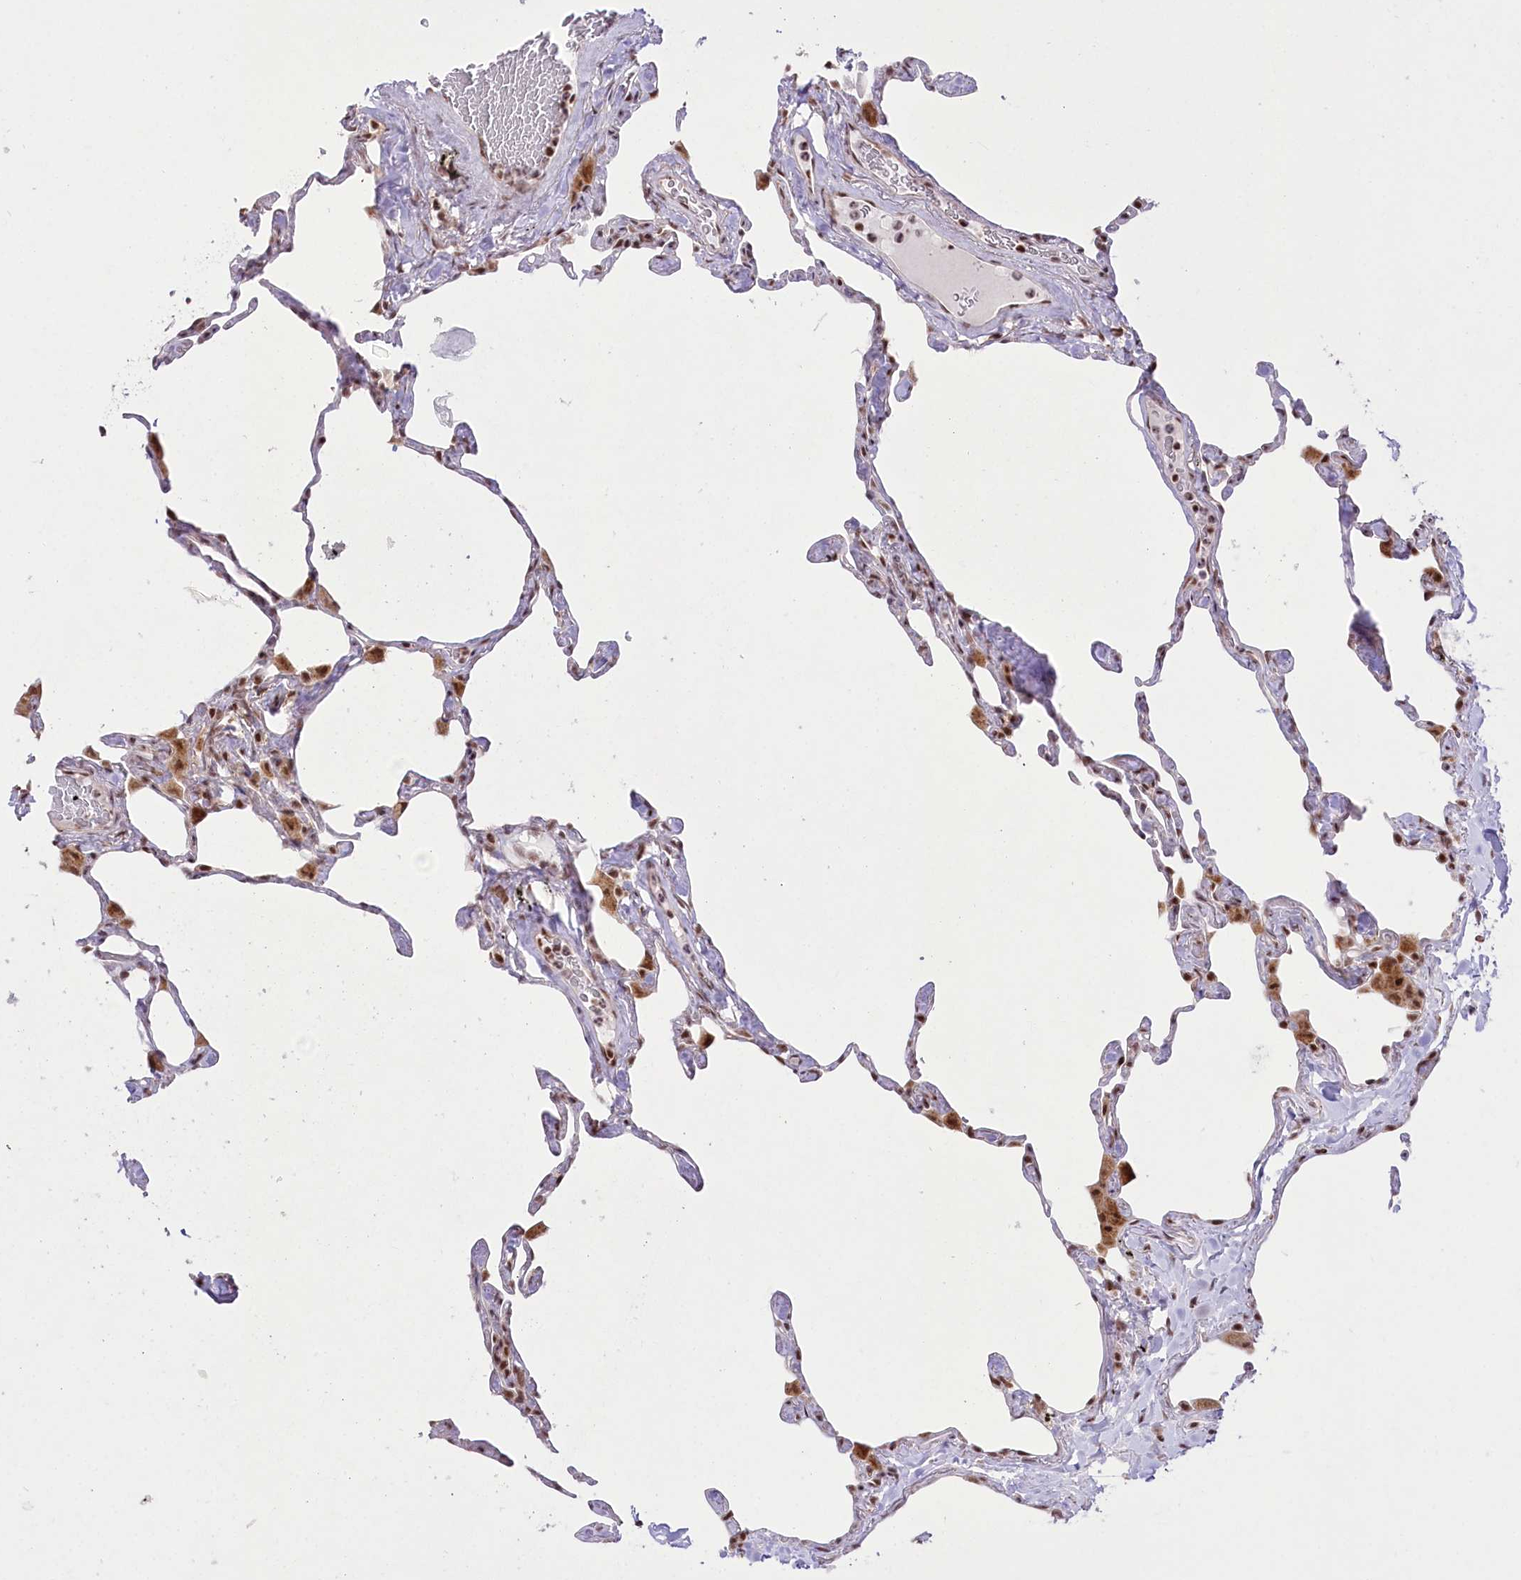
{"staining": {"intensity": "moderate", "quantity": "<25%", "location": "cytoplasmic/membranous,nuclear"}, "tissue": "lung", "cell_type": "Alveolar cells", "image_type": "normal", "snomed": [{"axis": "morphology", "description": "Normal tissue, NOS"}, {"axis": "topography", "description": "Lung"}], "caption": "DAB immunohistochemical staining of normal human lung shows moderate cytoplasmic/membranous,nuclear protein staining in approximately <25% of alveolar cells. (brown staining indicates protein expression, while blue staining denotes nuclei).", "gene": "ZMAT2", "patient": {"sex": "male", "age": 65}}